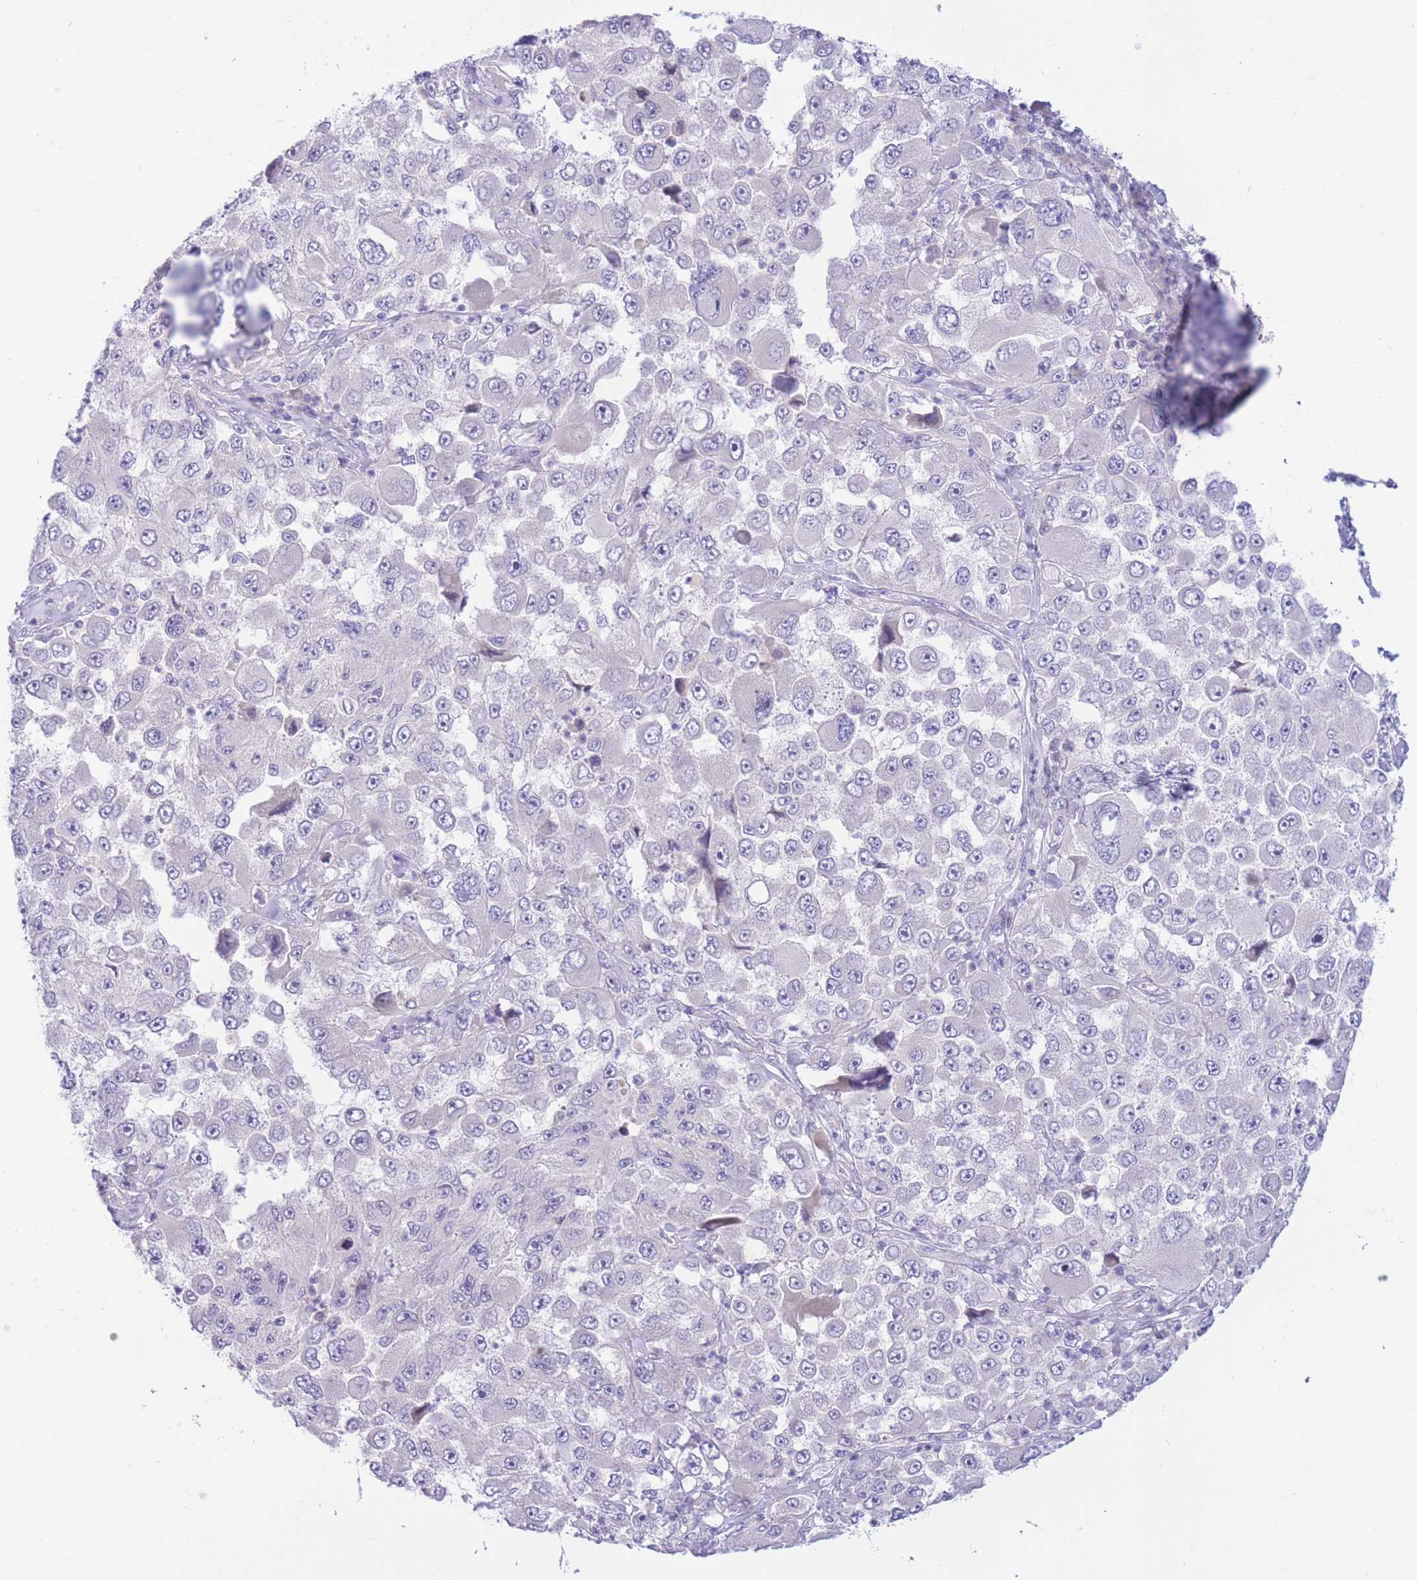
{"staining": {"intensity": "negative", "quantity": "none", "location": "none"}, "tissue": "melanoma", "cell_type": "Tumor cells", "image_type": "cancer", "snomed": [{"axis": "morphology", "description": "Malignant melanoma, Metastatic site"}, {"axis": "topography", "description": "Lymph node"}], "caption": "Immunohistochemistry micrograph of human melanoma stained for a protein (brown), which shows no staining in tumor cells.", "gene": "RPL39L", "patient": {"sex": "male", "age": 62}}